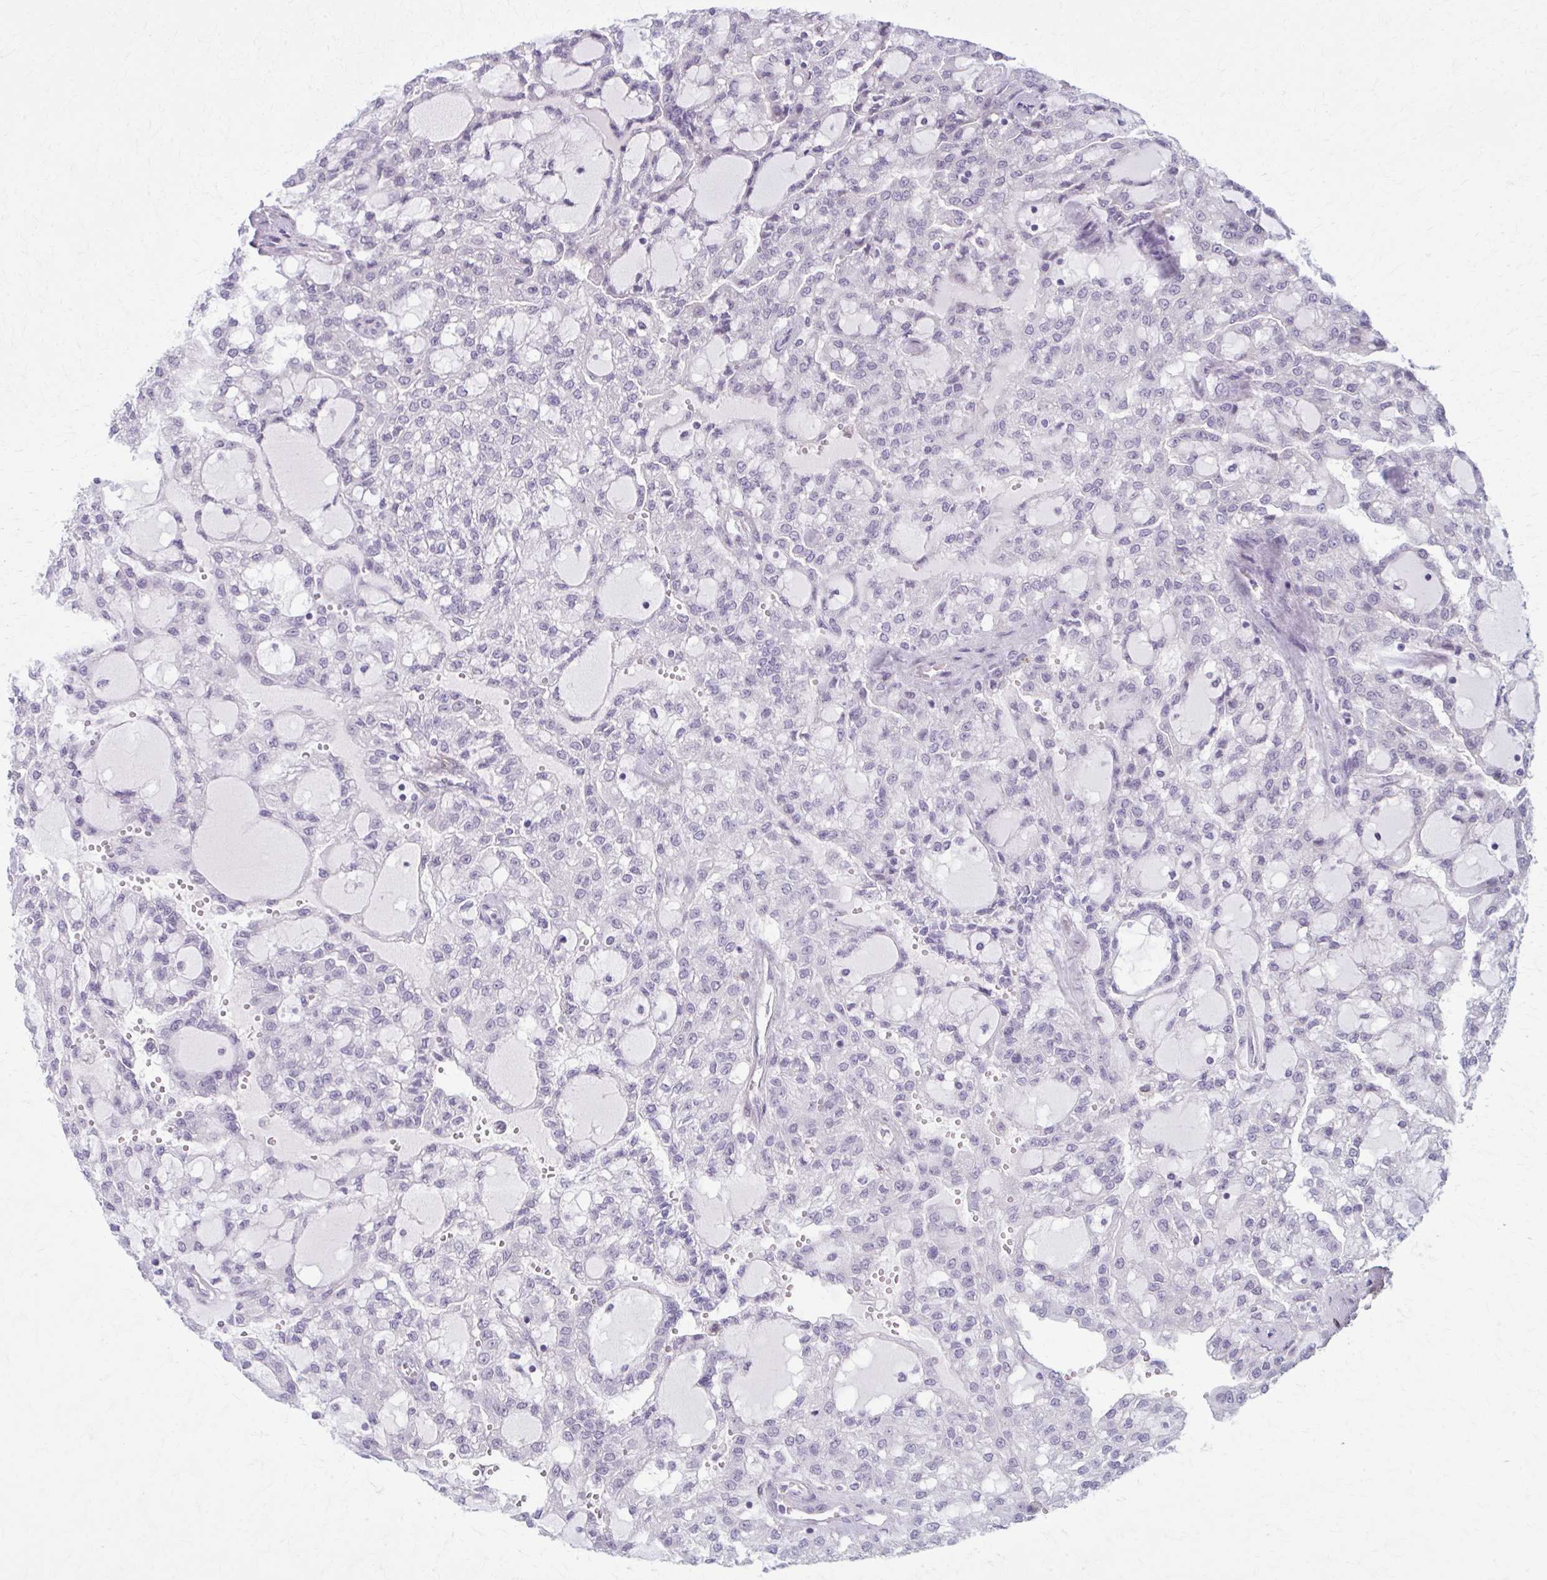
{"staining": {"intensity": "negative", "quantity": "none", "location": "none"}, "tissue": "renal cancer", "cell_type": "Tumor cells", "image_type": "cancer", "snomed": [{"axis": "morphology", "description": "Adenocarcinoma, NOS"}, {"axis": "topography", "description": "Kidney"}], "caption": "A high-resolution histopathology image shows immunohistochemistry staining of renal cancer, which exhibits no significant expression in tumor cells.", "gene": "NUMBL", "patient": {"sex": "male", "age": 63}}